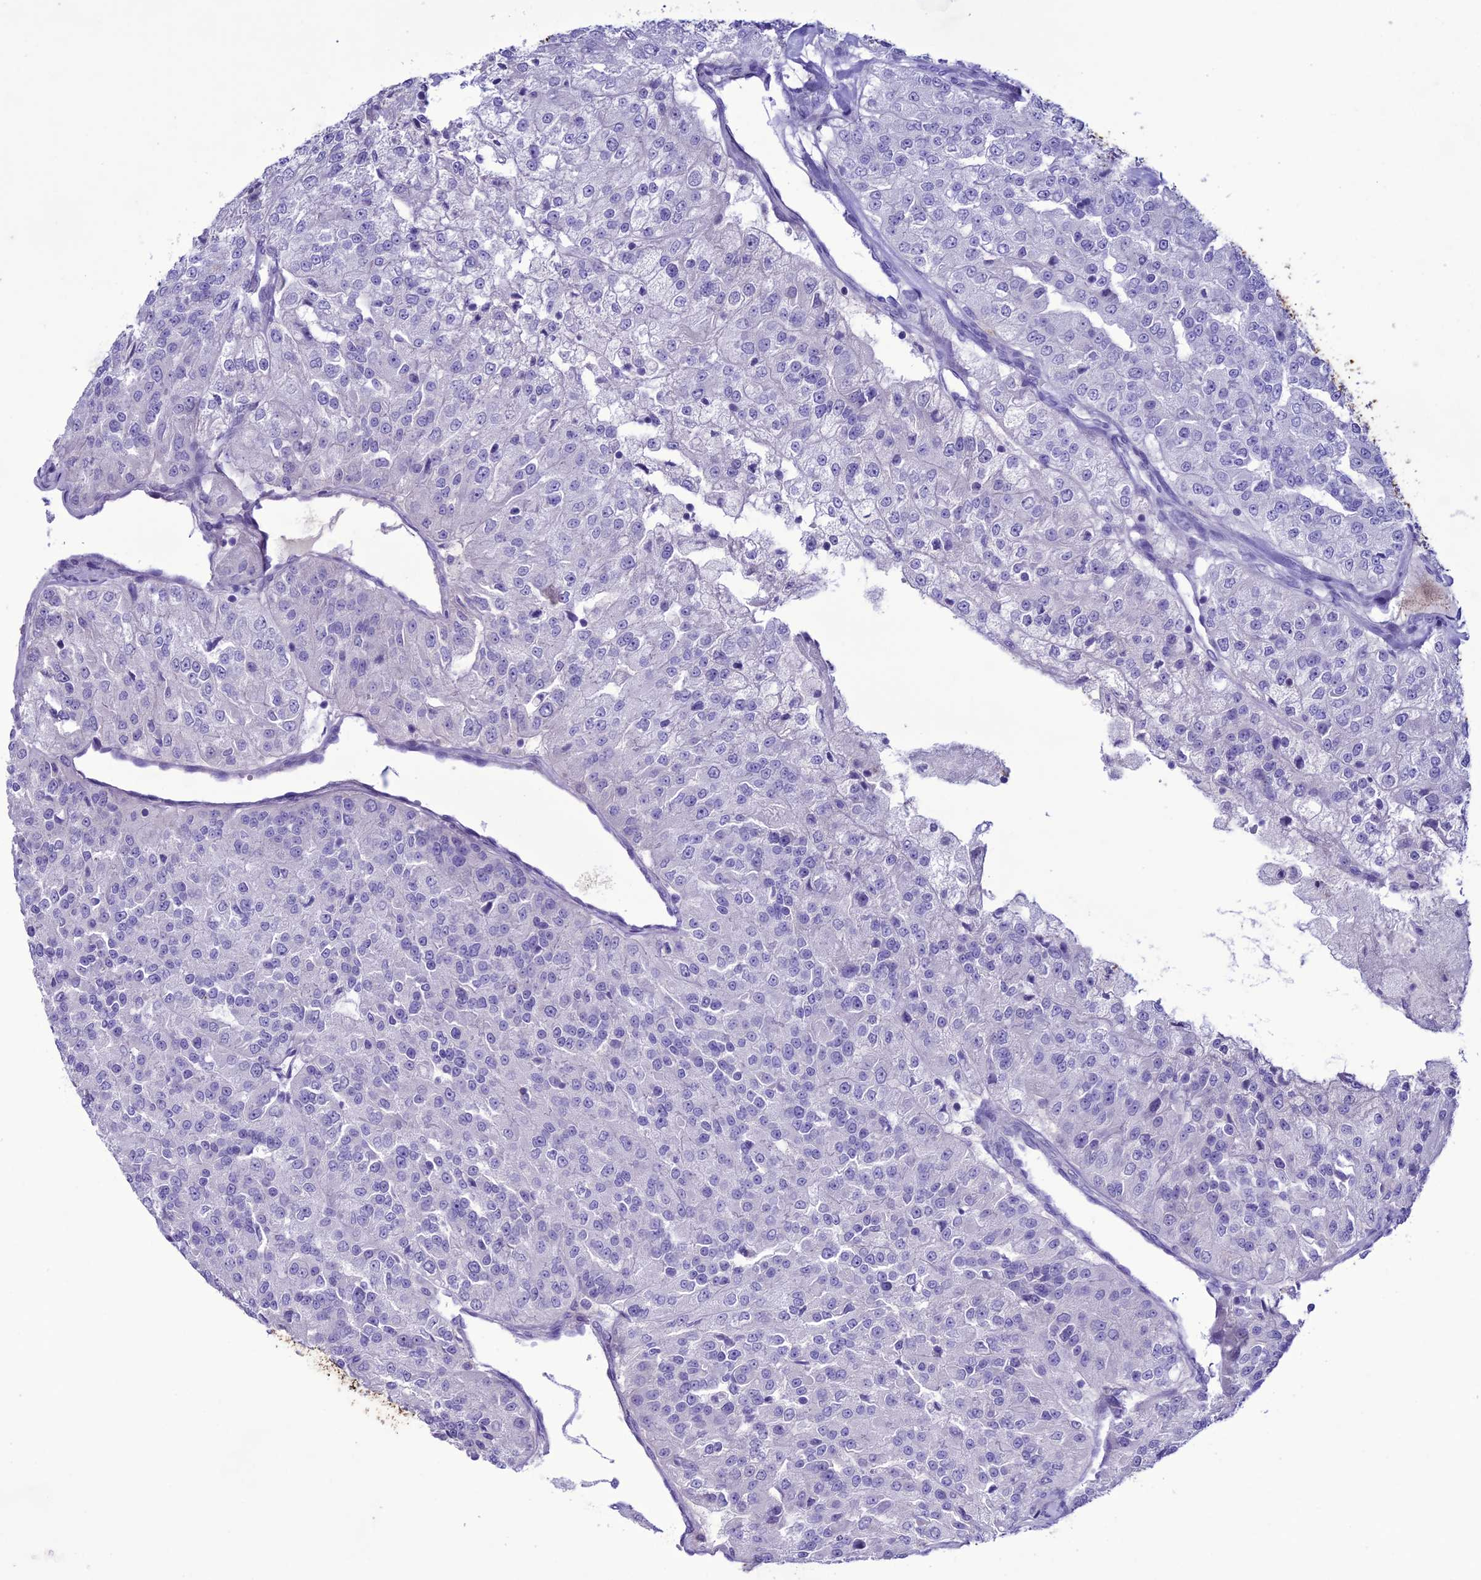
{"staining": {"intensity": "negative", "quantity": "none", "location": "none"}, "tissue": "renal cancer", "cell_type": "Tumor cells", "image_type": "cancer", "snomed": [{"axis": "morphology", "description": "Adenocarcinoma, NOS"}, {"axis": "topography", "description": "Kidney"}], "caption": "This is a micrograph of immunohistochemistry (IHC) staining of renal adenocarcinoma, which shows no staining in tumor cells. (DAB immunohistochemistry with hematoxylin counter stain).", "gene": "CLEC2L", "patient": {"sex": "female", "age": 63}}